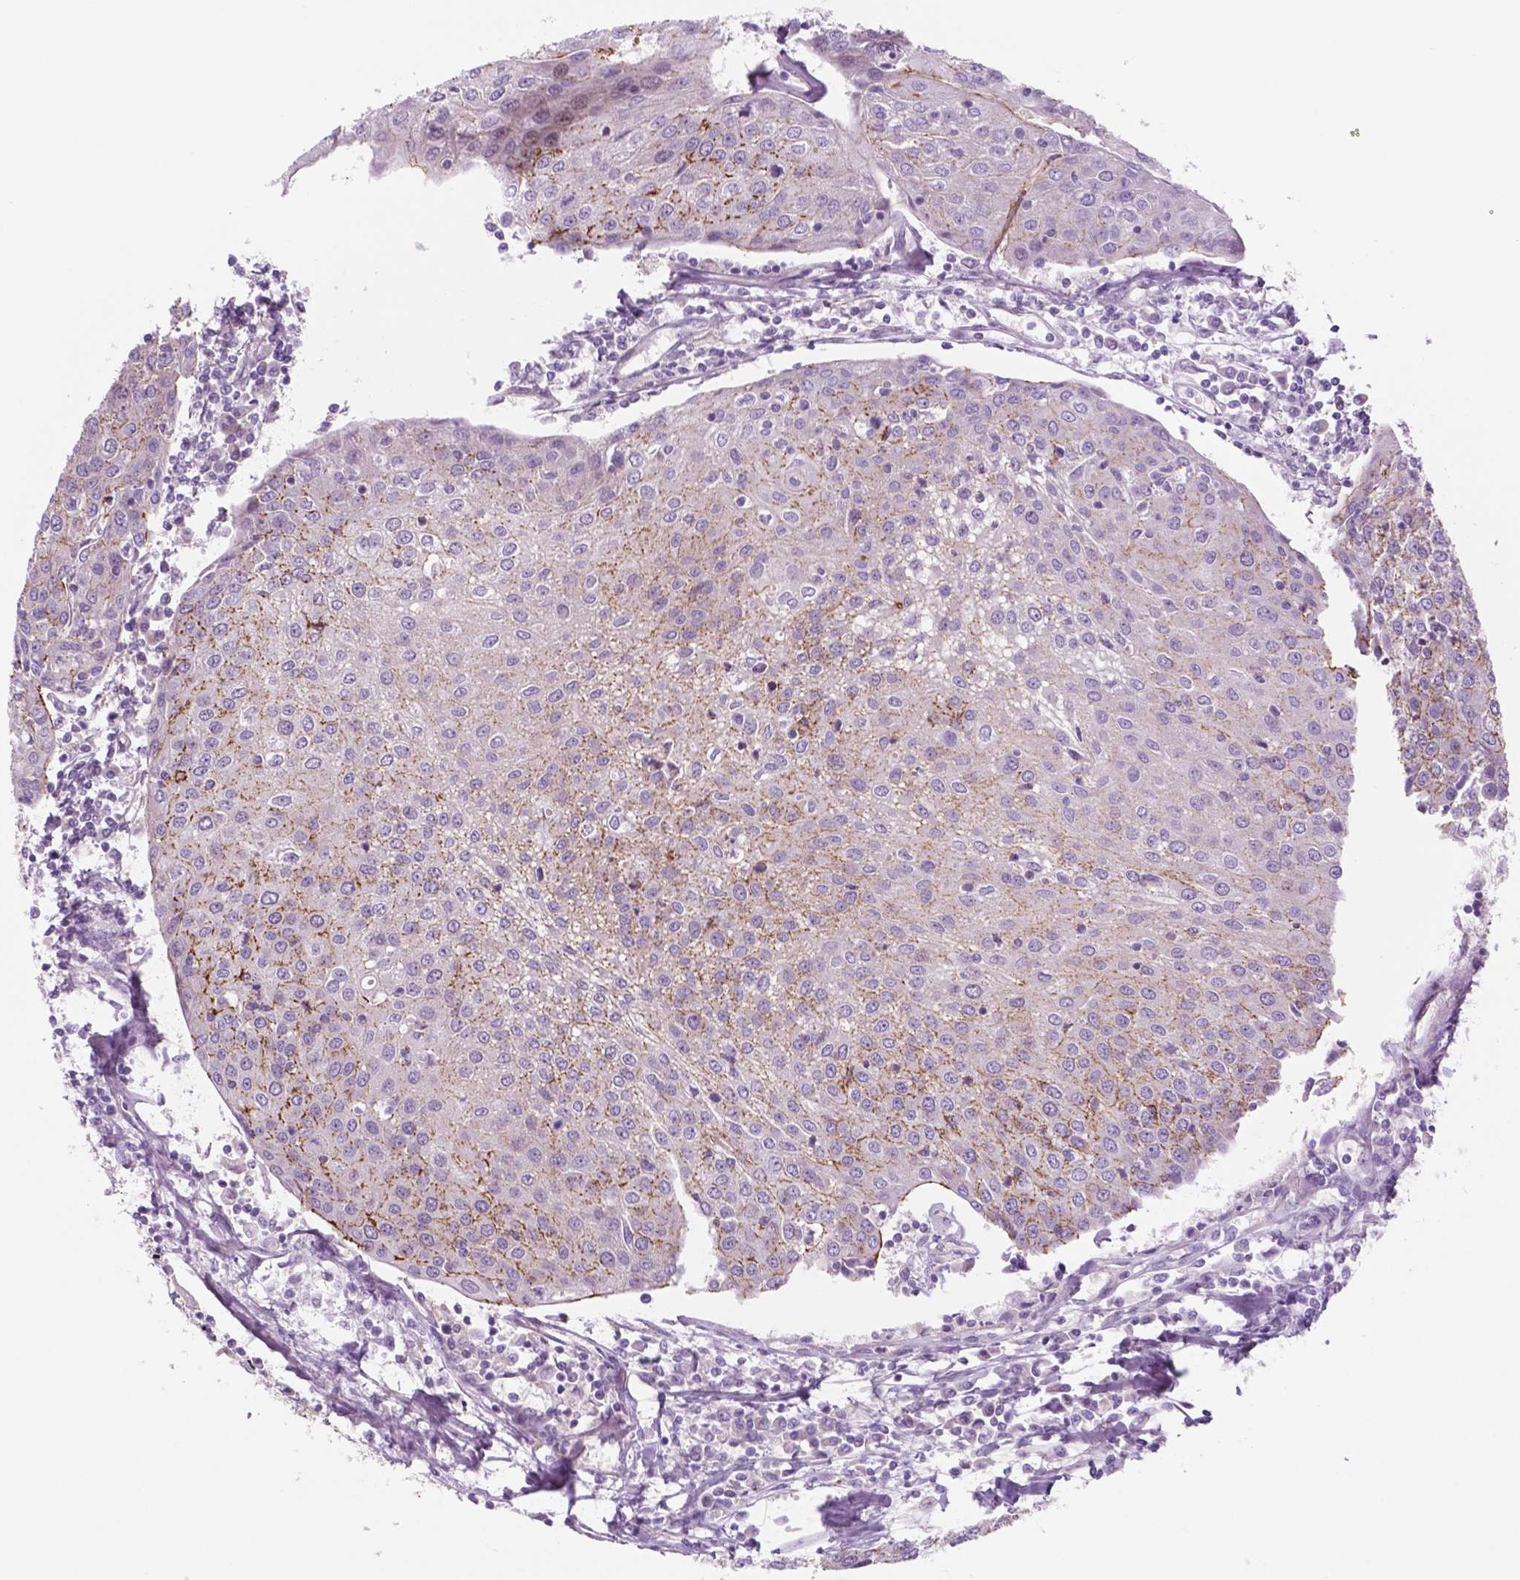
{"staining": {"intensity": "moderate", "quantity": "<25%", "location": "cytoplasmic/membranous"}, "tissue": "urothelial cancer", "cell_type": "Tumor cells", "image_type": "cancer", "snomed": [{"axis": "morphology", "description": "Urothelial carcinoma, High grade"}, {"axis": "topography", "description": "Urinary bladder"}], "caption": "Protein expression analysis of human urothelial cancer reveals moderate cytoplasmic/membranous positivity in about <25% of tumor cells. The protein is stained brown, and the nuclei are stained in blue (DAB IHC with brightfield microscopy, high magnification).", "gene": "RND3", "patient": {"sex": "female", "age": 85}}